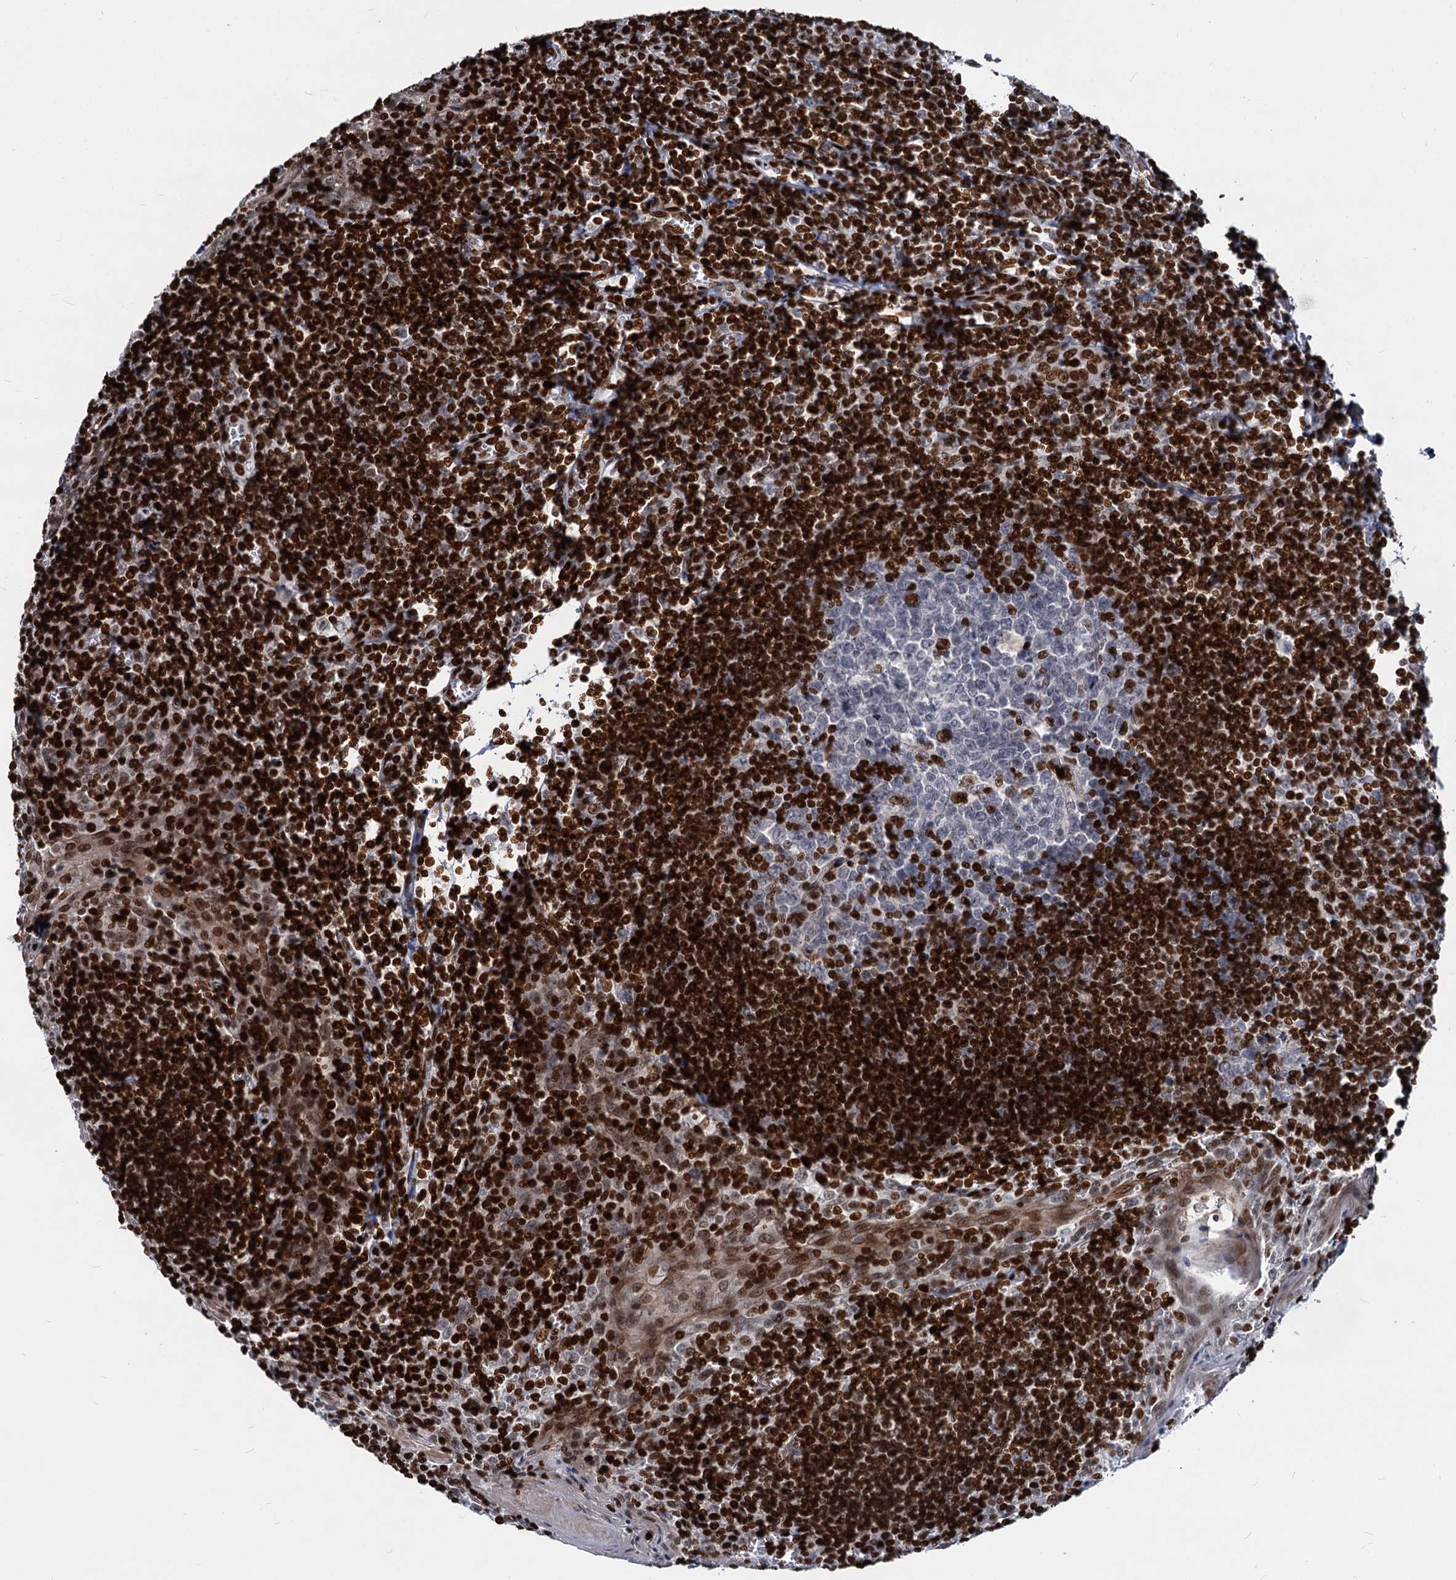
{"staining": {"intensity": "strong", "quantity": "<25%", "location": "nuclear"}, "tissue": "tonsil", "cell_type": "Germinal center cells", "image_type": "normal", "snomed": [{"axis": "morphology", "description": "Normal tissue, NOS"}, {"axis": "topography", "description": "Tonsil"}], "caption": "There is medium levels of strong nuclear staining in germinal center cells of benign tonsil, as demonstrated by immunohistochemical staining (brown color).", "gene": "MECP2", "patient": {"sex": "male", "age": 27}}